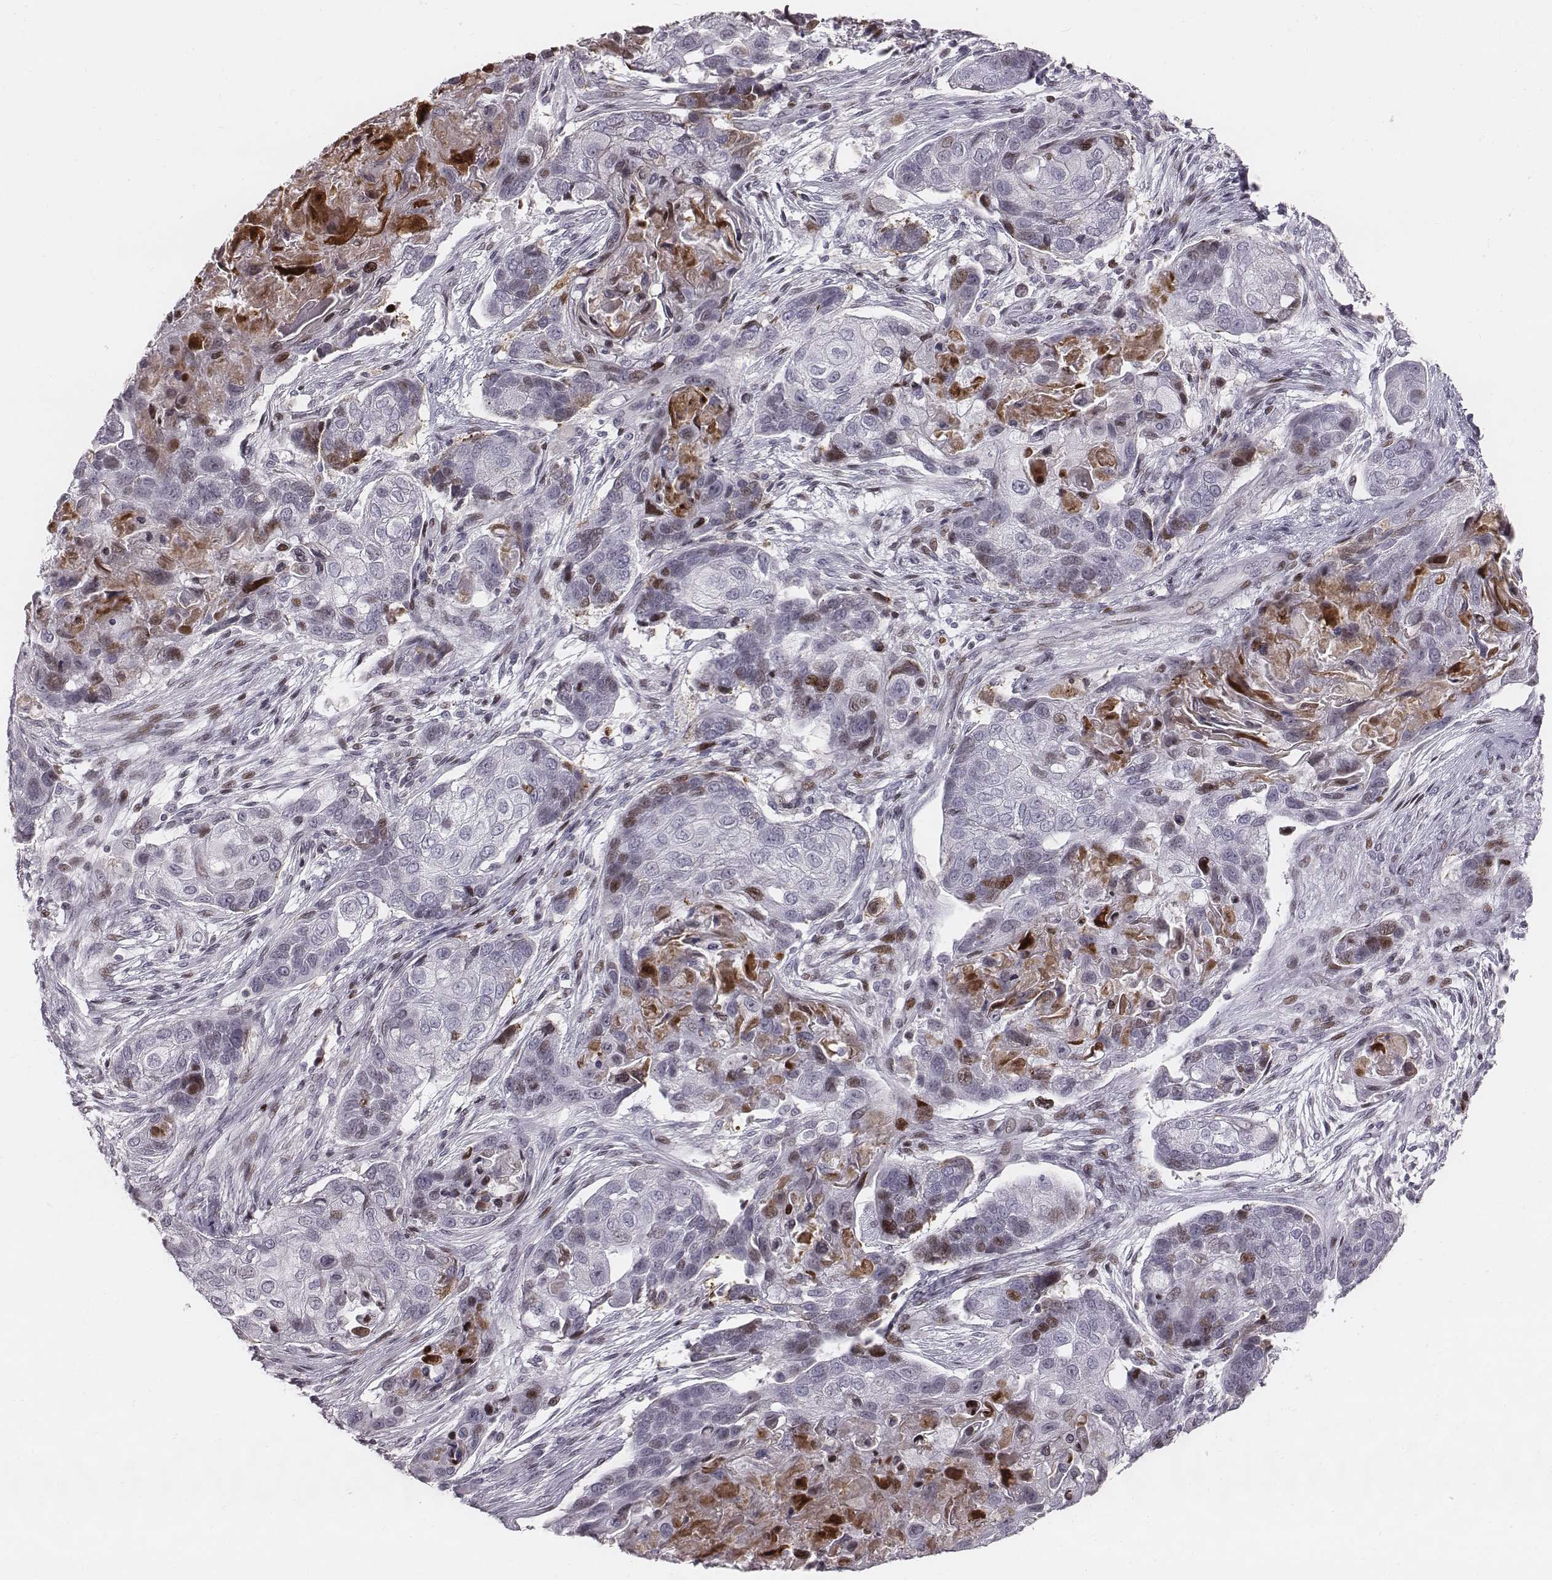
{"staining": {"intensity": "negative", "quantity": "none", "location": "none"}, "tissue": "lung cancer", "cell_type": "Tumor cells", "image_type": "cancer", "snomed": [{"axis": "morphology", "description": "Squamous cell carcinoma, NOS"}, {"axis": "topography", "description": "Lung"}], "caption": "Tumor cells are negative for brown protein staining in lung squamous cell carcinoma. (Immunohistochemistry (ihc), brightfield microscopy, high magnification).", "gene": "NDC1", "patient": {"sex": "male", "age": 69}}